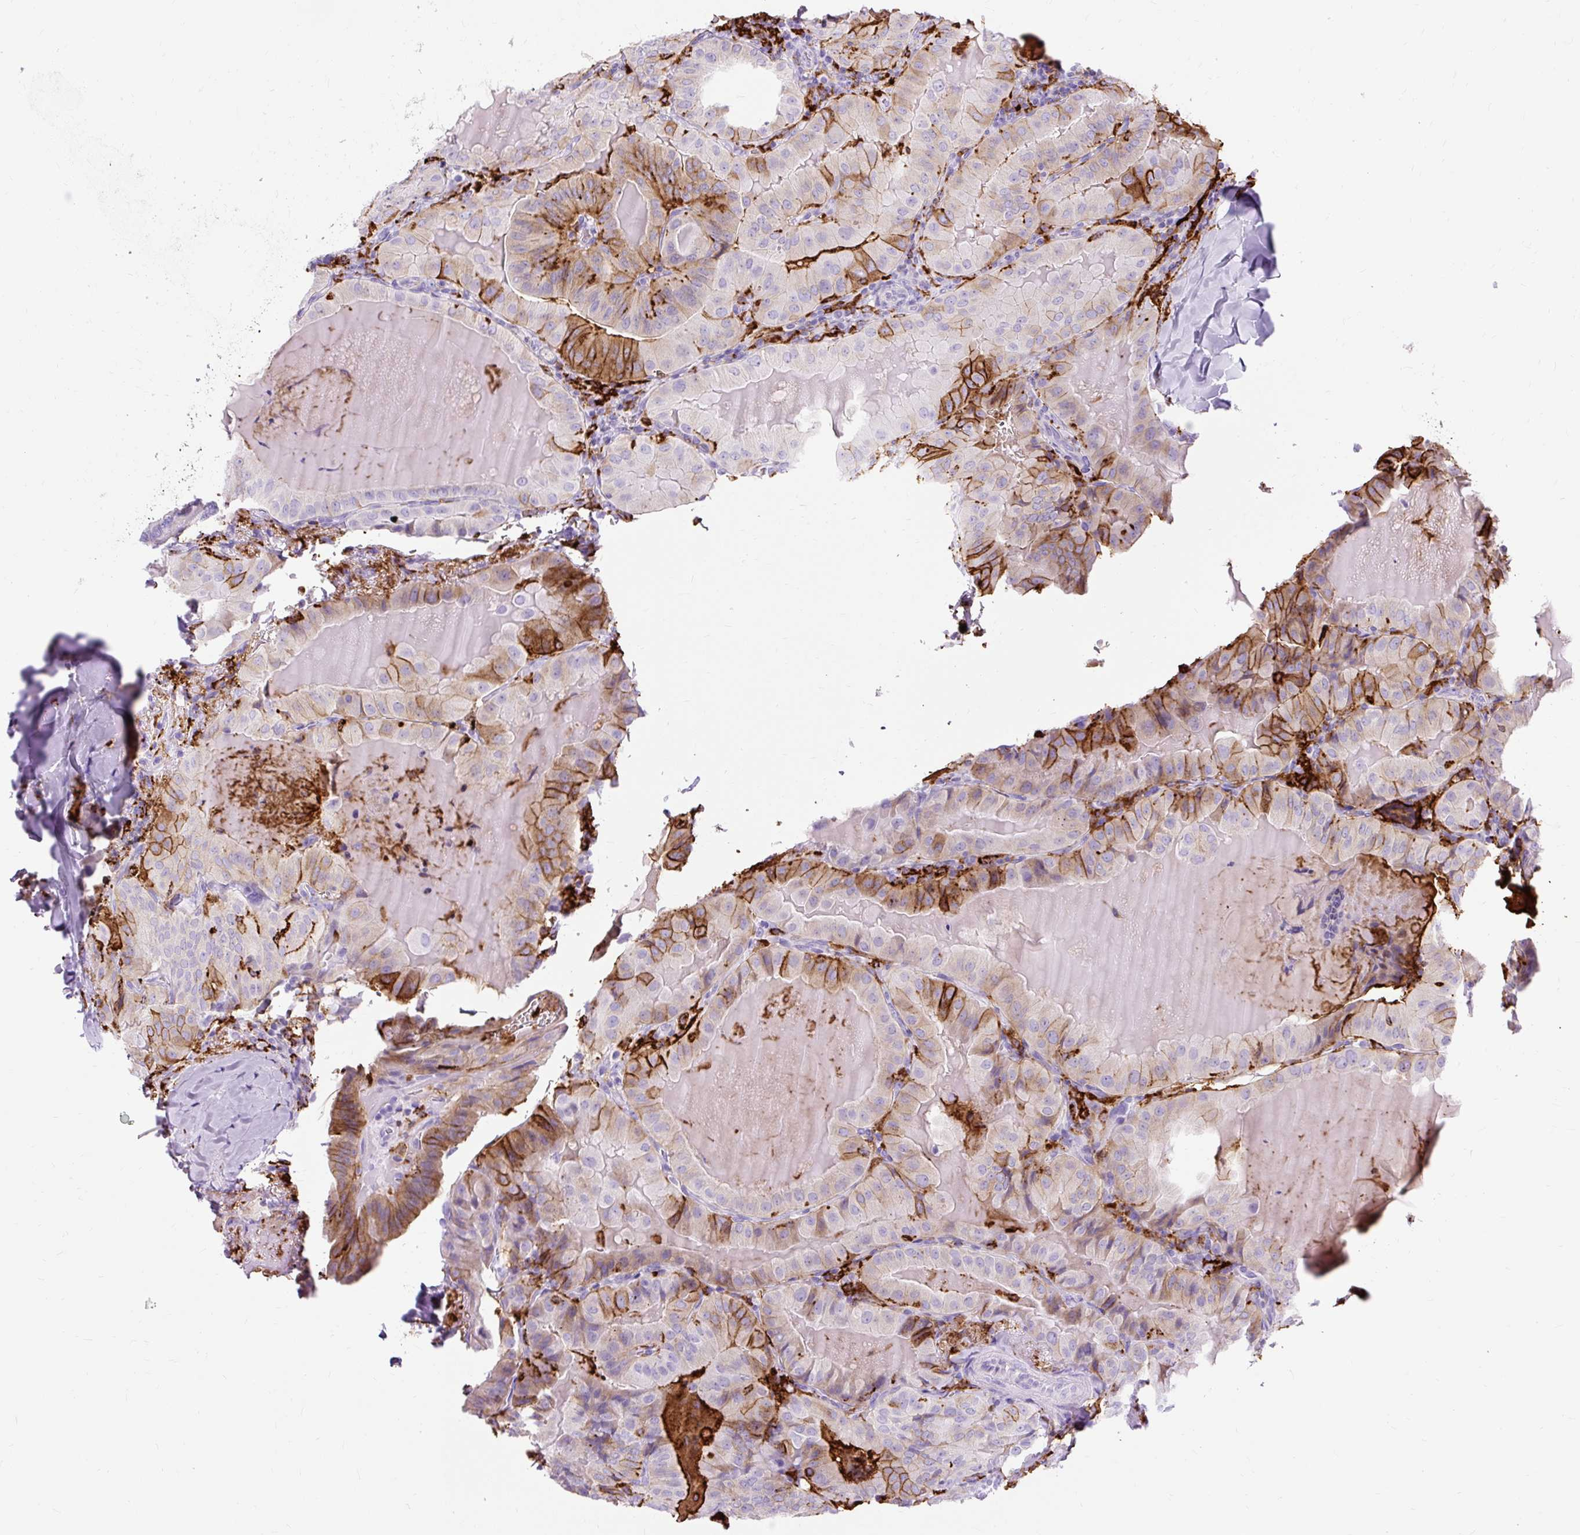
{"staining": {"intensity": "moderate", "quantity": "25%-75%", "location": "cytoplasmic/membranous"}, "tissue": "thyroid cancer", "cell_type": "Tumor cells", "image_type": "cancer", "snomed": [{"axis": "morphology", "description": "Papillary adenocarcinoma, NOS"}, {"axis": "topography", "description": "Thyroid gland"}], "caption": "The photomicrograph displays immunohistochemical staining of thyroid cancer. There is moderate cytoplasmic/membranous staining is appreciated in about 25%-75% of tumor cells.", "gene": "HLA-DRA", "patient": {"sex": "female", "age": 68}}